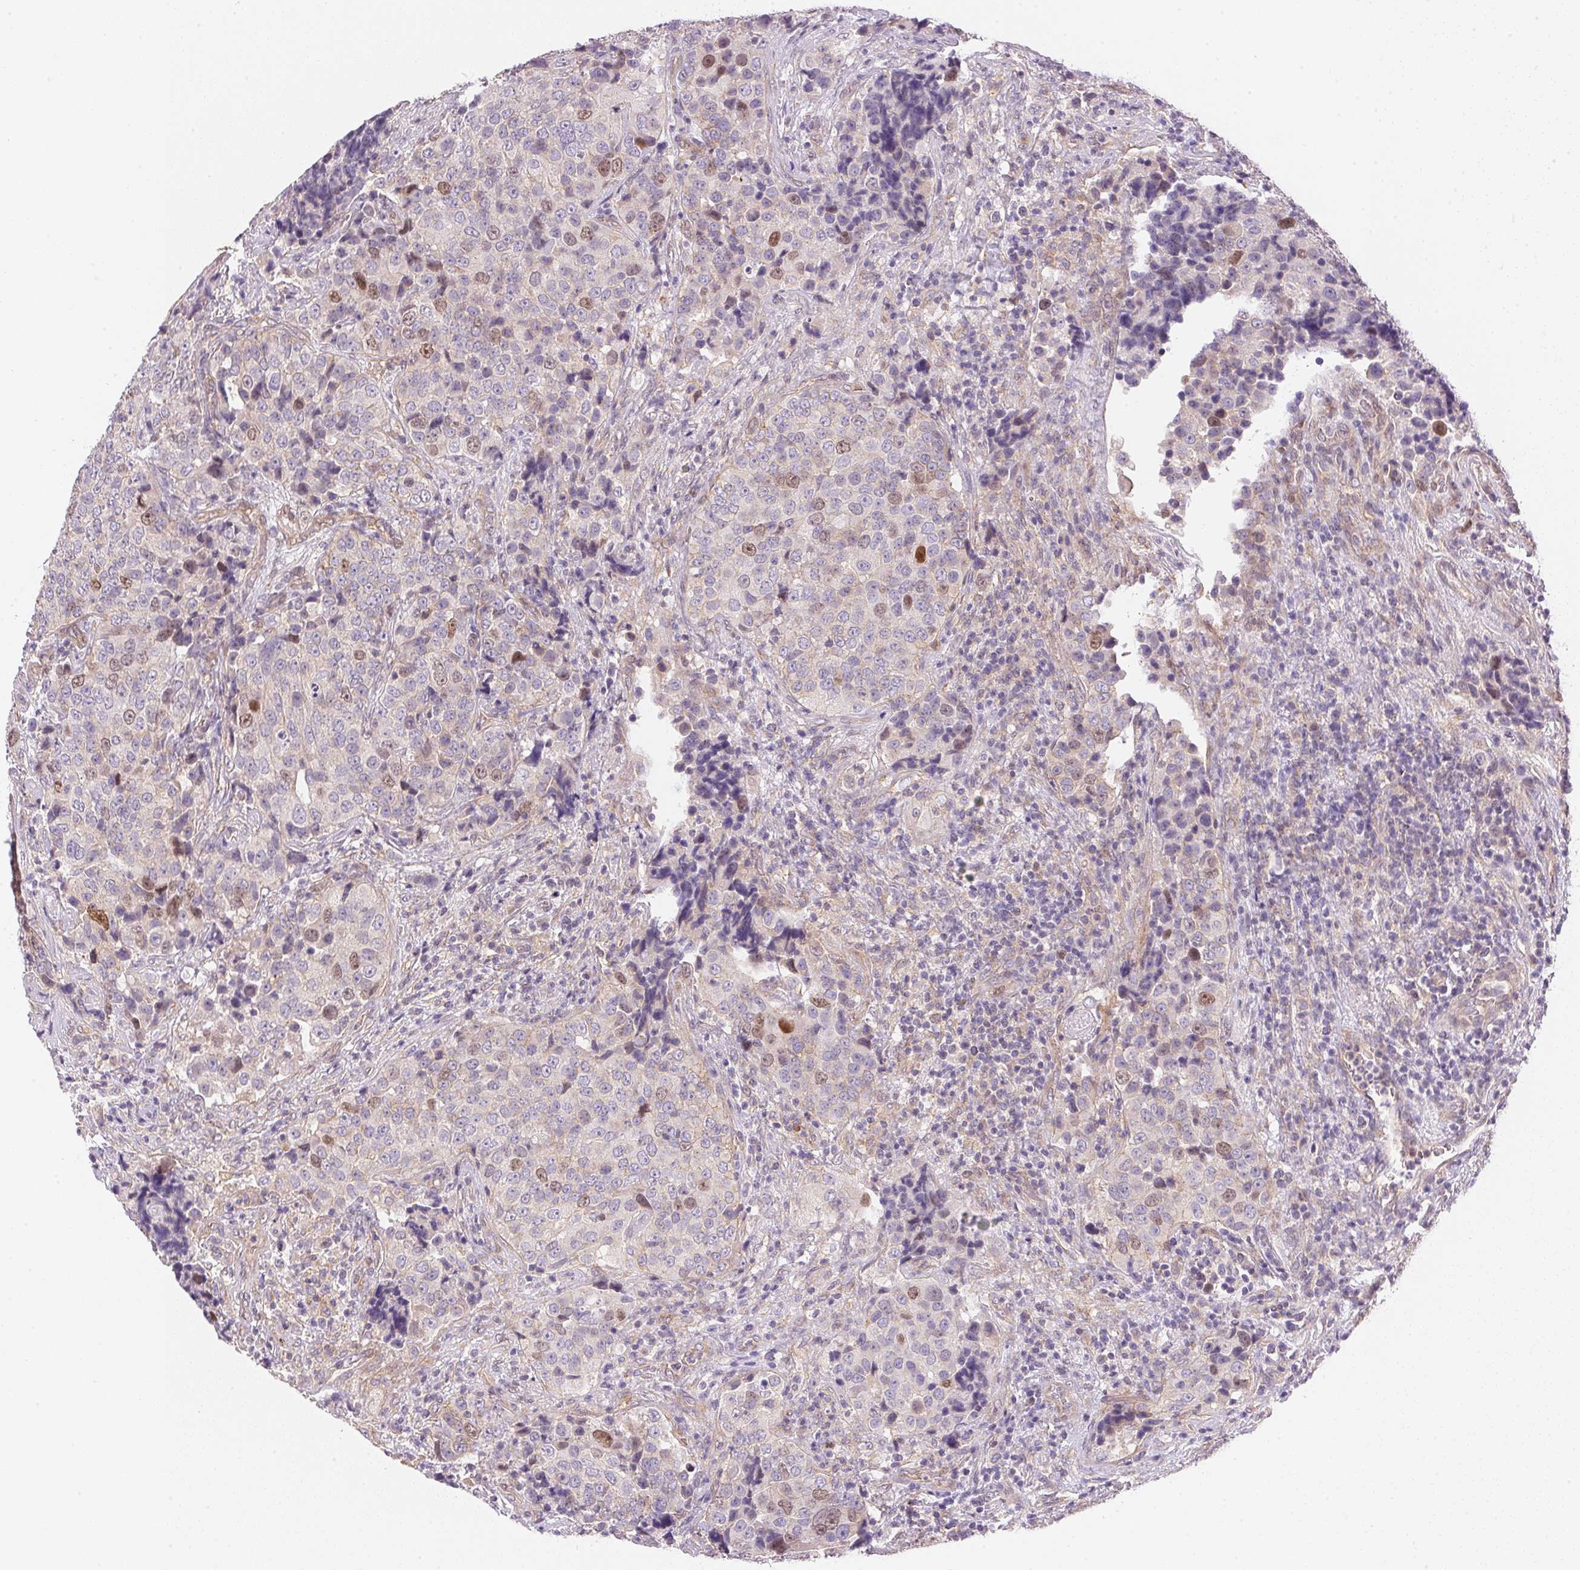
{"staining": {"intensity": "moderate", "quantity": "<25%", "location": "nuclear"}, "tissue": "urothelial cancer", "cell_type": "Tumor cells", "image_type": "cancer", "snomed": [{"axis": "morphology", "description": "Urothelial carcinoma, NOS"}, {"axis": "topography", "description": "Urinary bladder"}], "caption": "Transitional cell carcinoma was stained to show a protein in brown. There is low levels of moderate nuclear staining in approximately <25% of tumor cells.", "gene": "SMTN", "patient": {"sex": "male", "age": 52}}